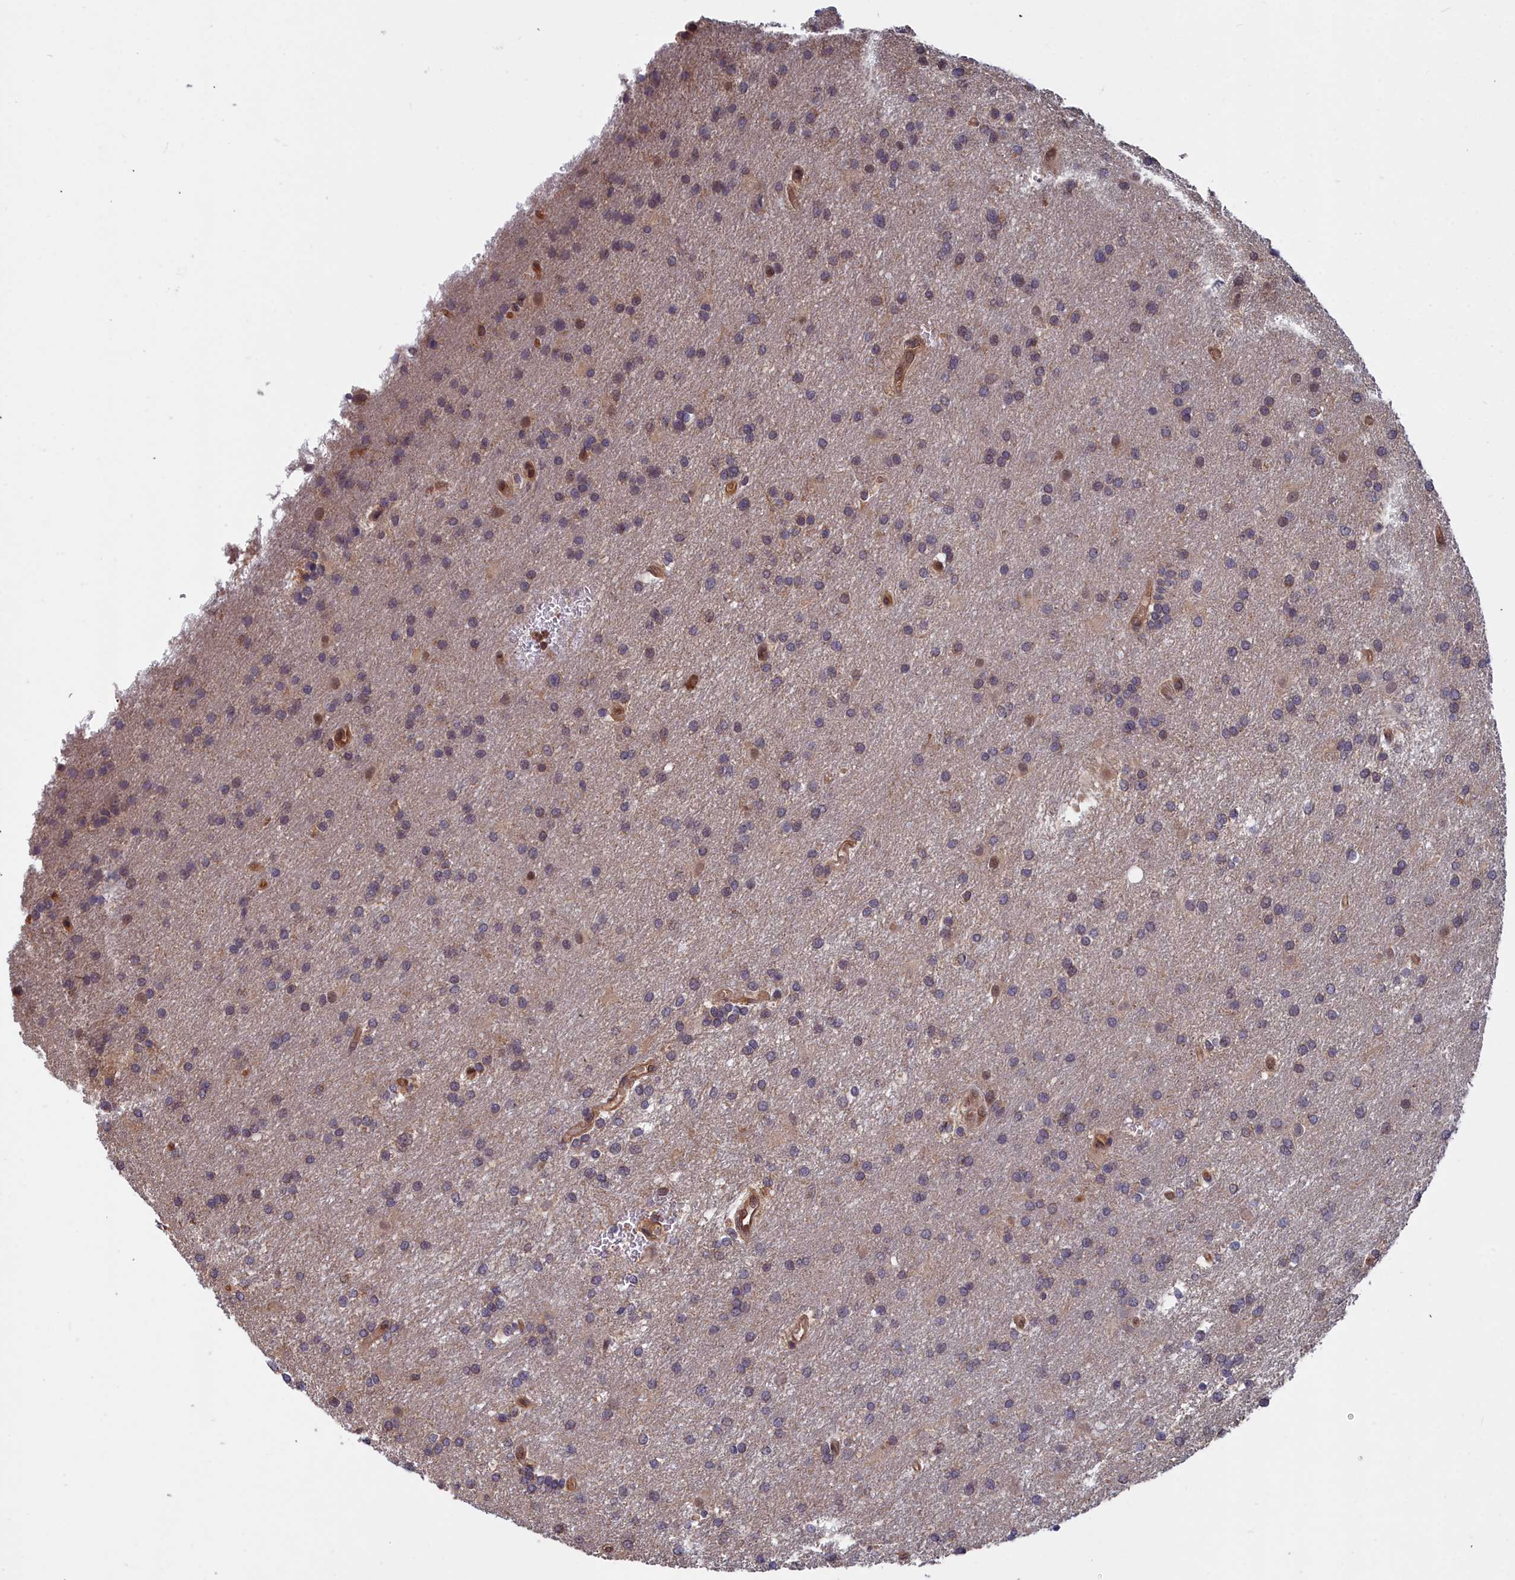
{"staining": {"intensity": "weak", "quantity": "<25%", "location": "cytoplasmic/membranous"}, "tissue": "glioma", "cell_type": "Tumor cells", "image_type": "cancer", "snomed": [{"axis": "morphology", "description": "Glioma, malignant, Low grade"}, {"axis": "topography", "description": "Brain"}], "caption": "A high-resolution image shows immunohistochemistry (IHC) staining of glioma, which exhibits no significant staining in tumor cells. Nuclei are stained in blue.", "gene": "GFRA2", "patient": {"sex": "male", "age": 66}}